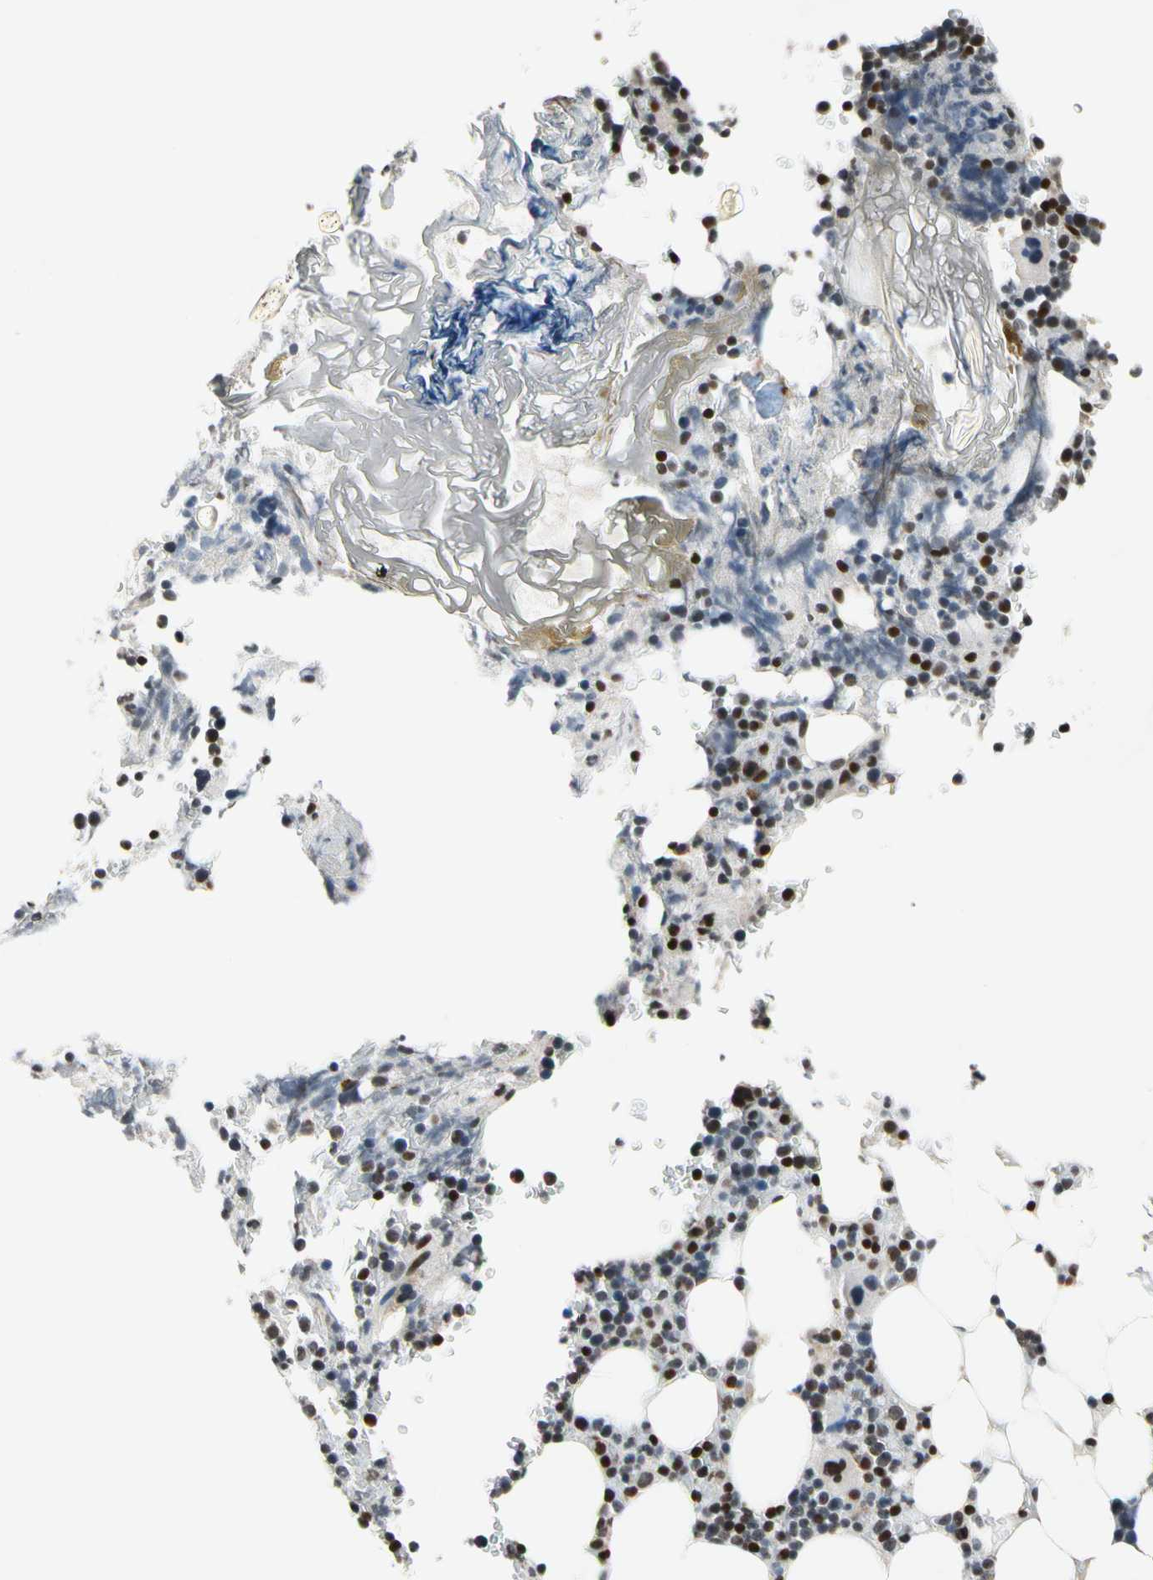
{"staining": {"intensity": "strong", "quantity": "25%-75%", "location": "nuclear"}, "tissue": "bone marrow", "cell_type": "Hematopoietic cells", "image_type": "normal", "snomed": [{"axis": "morphology", "description": "Normal tissue, NOS"}, {"axis": "topography", "description": "Bone marrow"}], "caption": "Bone marrow stained for a protein (brown) shows strong nuclear positive expression in about 25%-75% of hematopoietic cells.", "gene": "RECQL", "patient": {"sex": "female", "age": 73}}